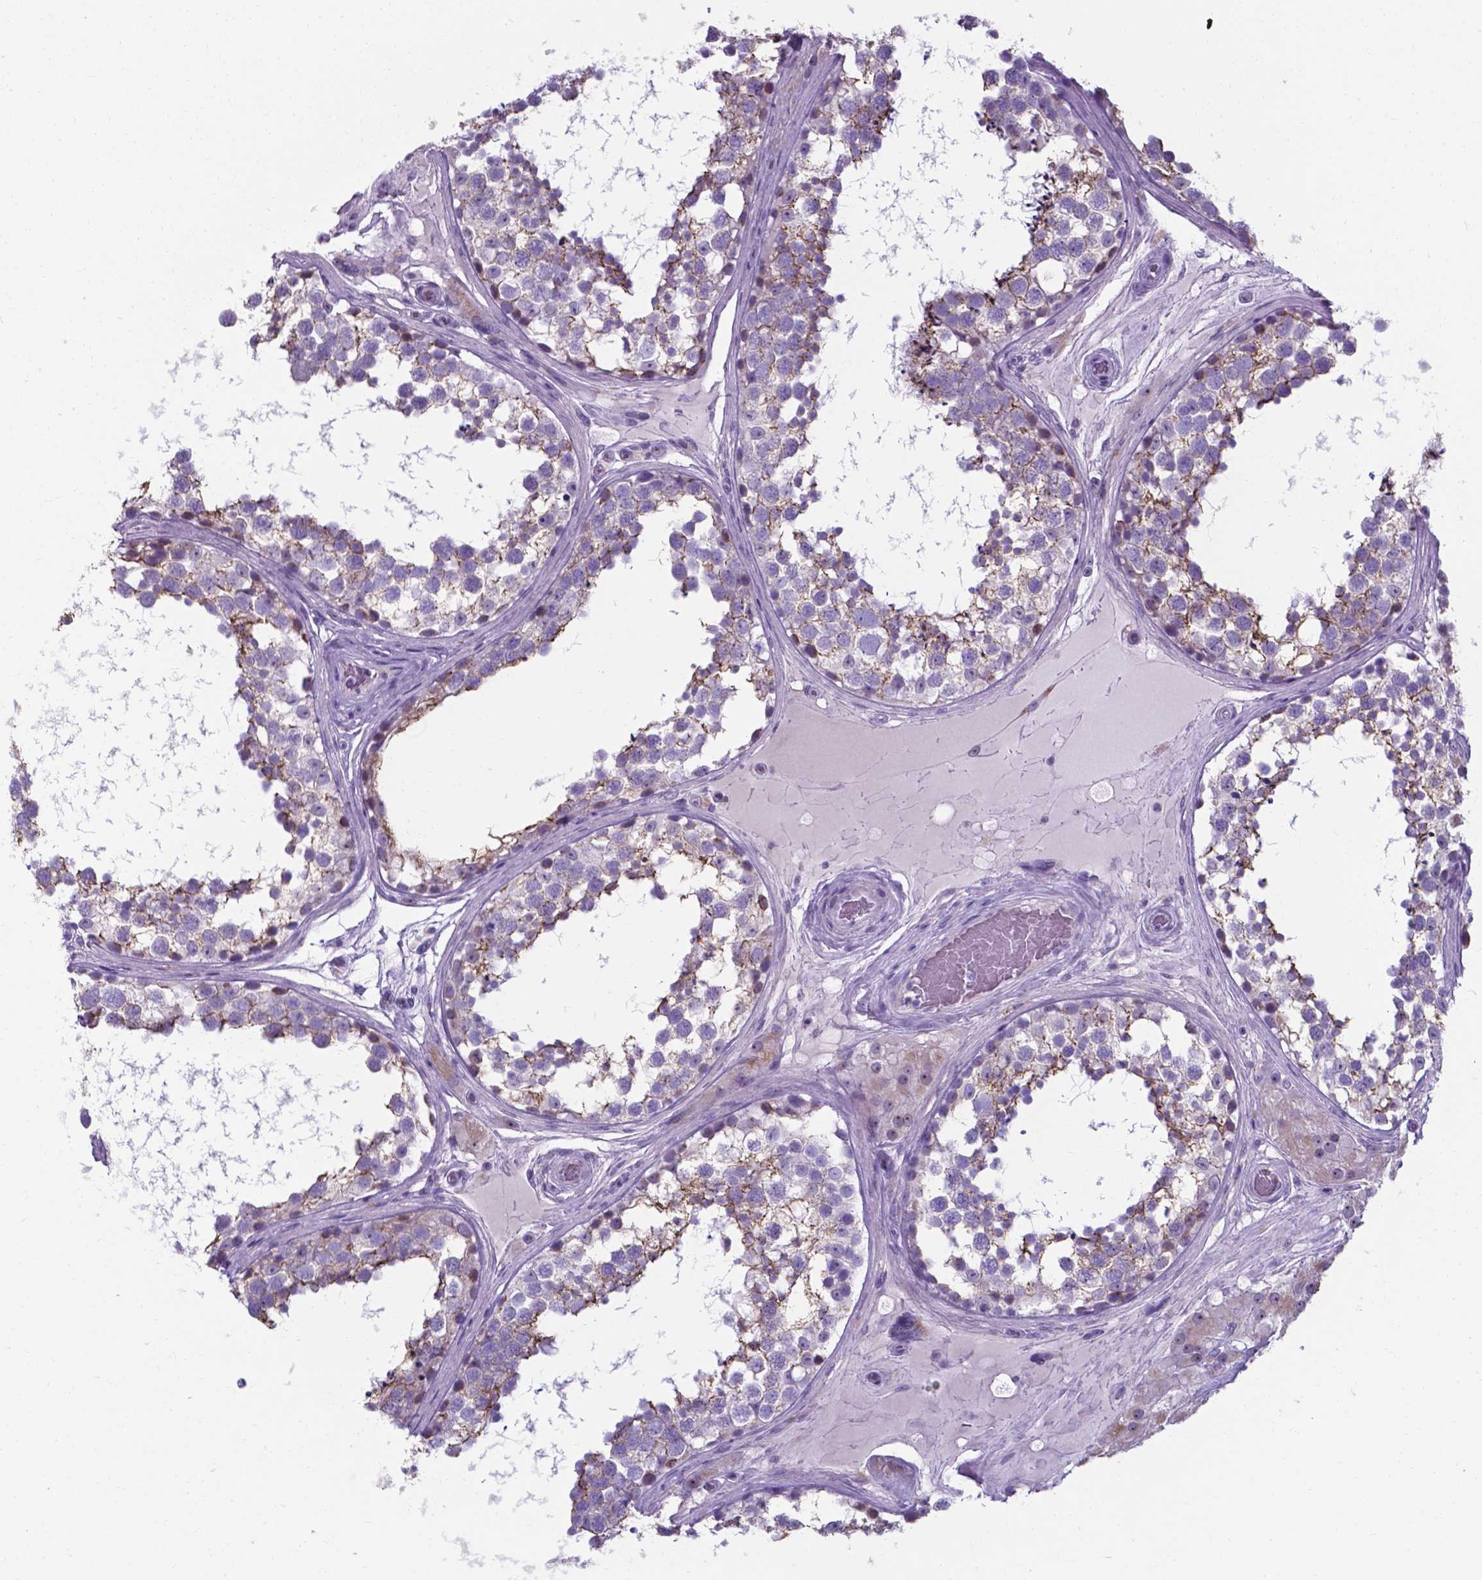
{"staining": {"intensity": "negative", "quantity": "none", "location": "none"}, "tissue": "testis", "cell_type": "Cells in seminiferous ducts", "image_type": "normal", "snomed": [{"axis": "morphology", "description": "Normal tissue, NOS"}, {"axis": "morphology", "description": "Seminoma, NOS"}, {"axis": "topography", "description": "Testis"}], "caption": "Immunohistochemical staining of normal human testis reveals no significant positivity in cells in seminiferous ducts.", "gene": "AP5B1", "patient": {"sex": "male", "age": 65}}